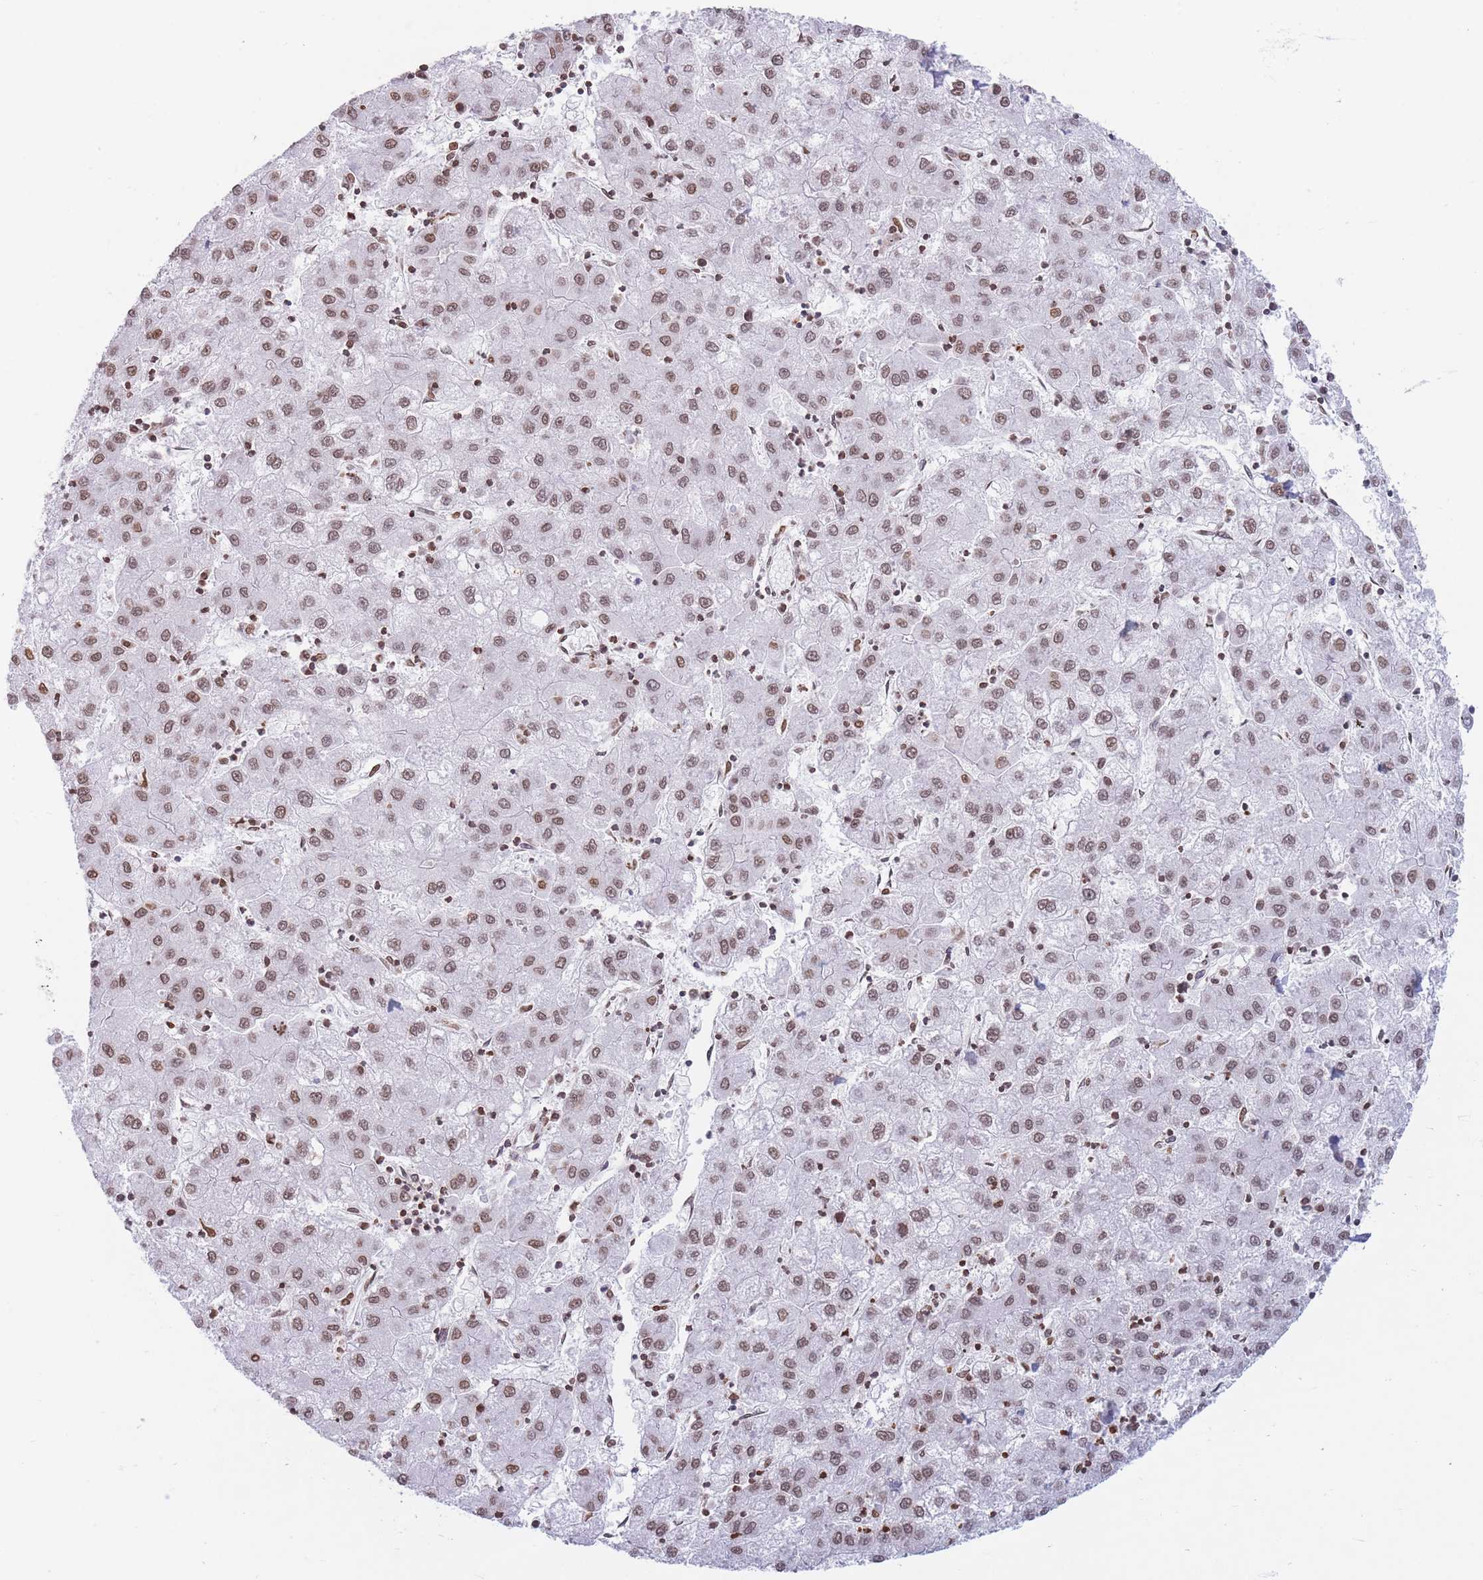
{"staining": {"intensity": "moderate", "quantity": ">75%", "location": "nuclear"}, "tissue": "liver cancer", "cell_type": "Tumor cells", "image_type": "cancer", "snomed": [{"axis": "morphology", "description": "Carcinoma, Hepatocellular, NOS"}, {"axis": "topography", "description": "Liver"}], "caption": "This image displays immunohistochemistry staining of liver cancer (hepatocellular carcinoma), with medium moderate nuclear positivity in about >75% of tumor cells.", "gene": "RYK", "patient": {"sex": "male", "age": 72}}